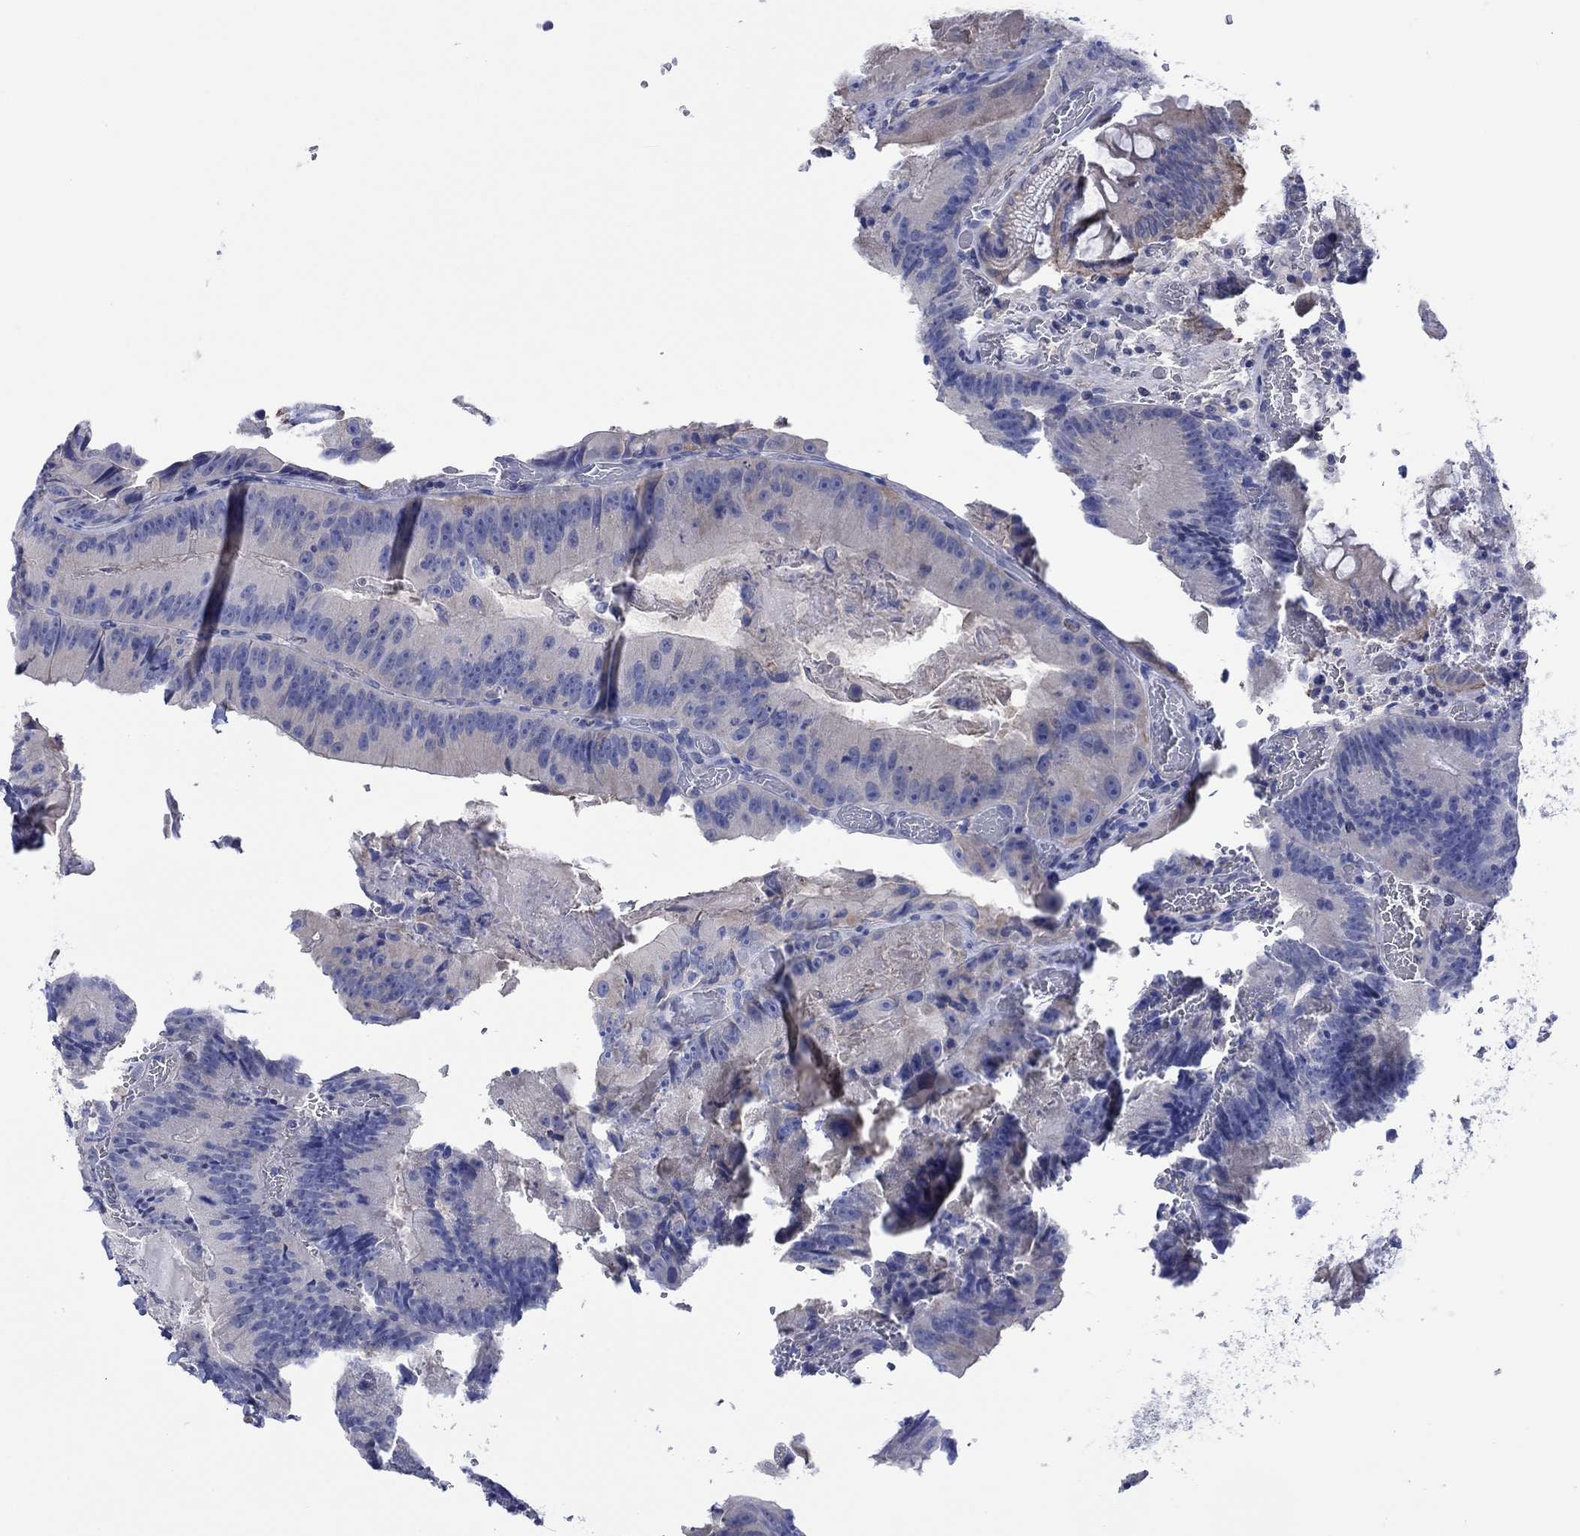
{"staining": {"intensity": "negative", "quantity": "none", "location": "none"}, "tissue": "colorectal cancer", "cell_type": "Tumor cells", "image_type": "cancer", "snomed": [{"axis": "morphology", "description": "Adenocarcinoma, NOS"}, {"axis": "topography", "description": "Colon"}], "caption": "Immunohistochemistry (IHC) histopathology image of neoplastic tissue: human colorectal cancer stained with DAB reveals no significant protein expression in tumor cells. Nuclei are stained in blue.", "gene": "TOMM20L", "patient": {"sex": "female", "age": 86}}